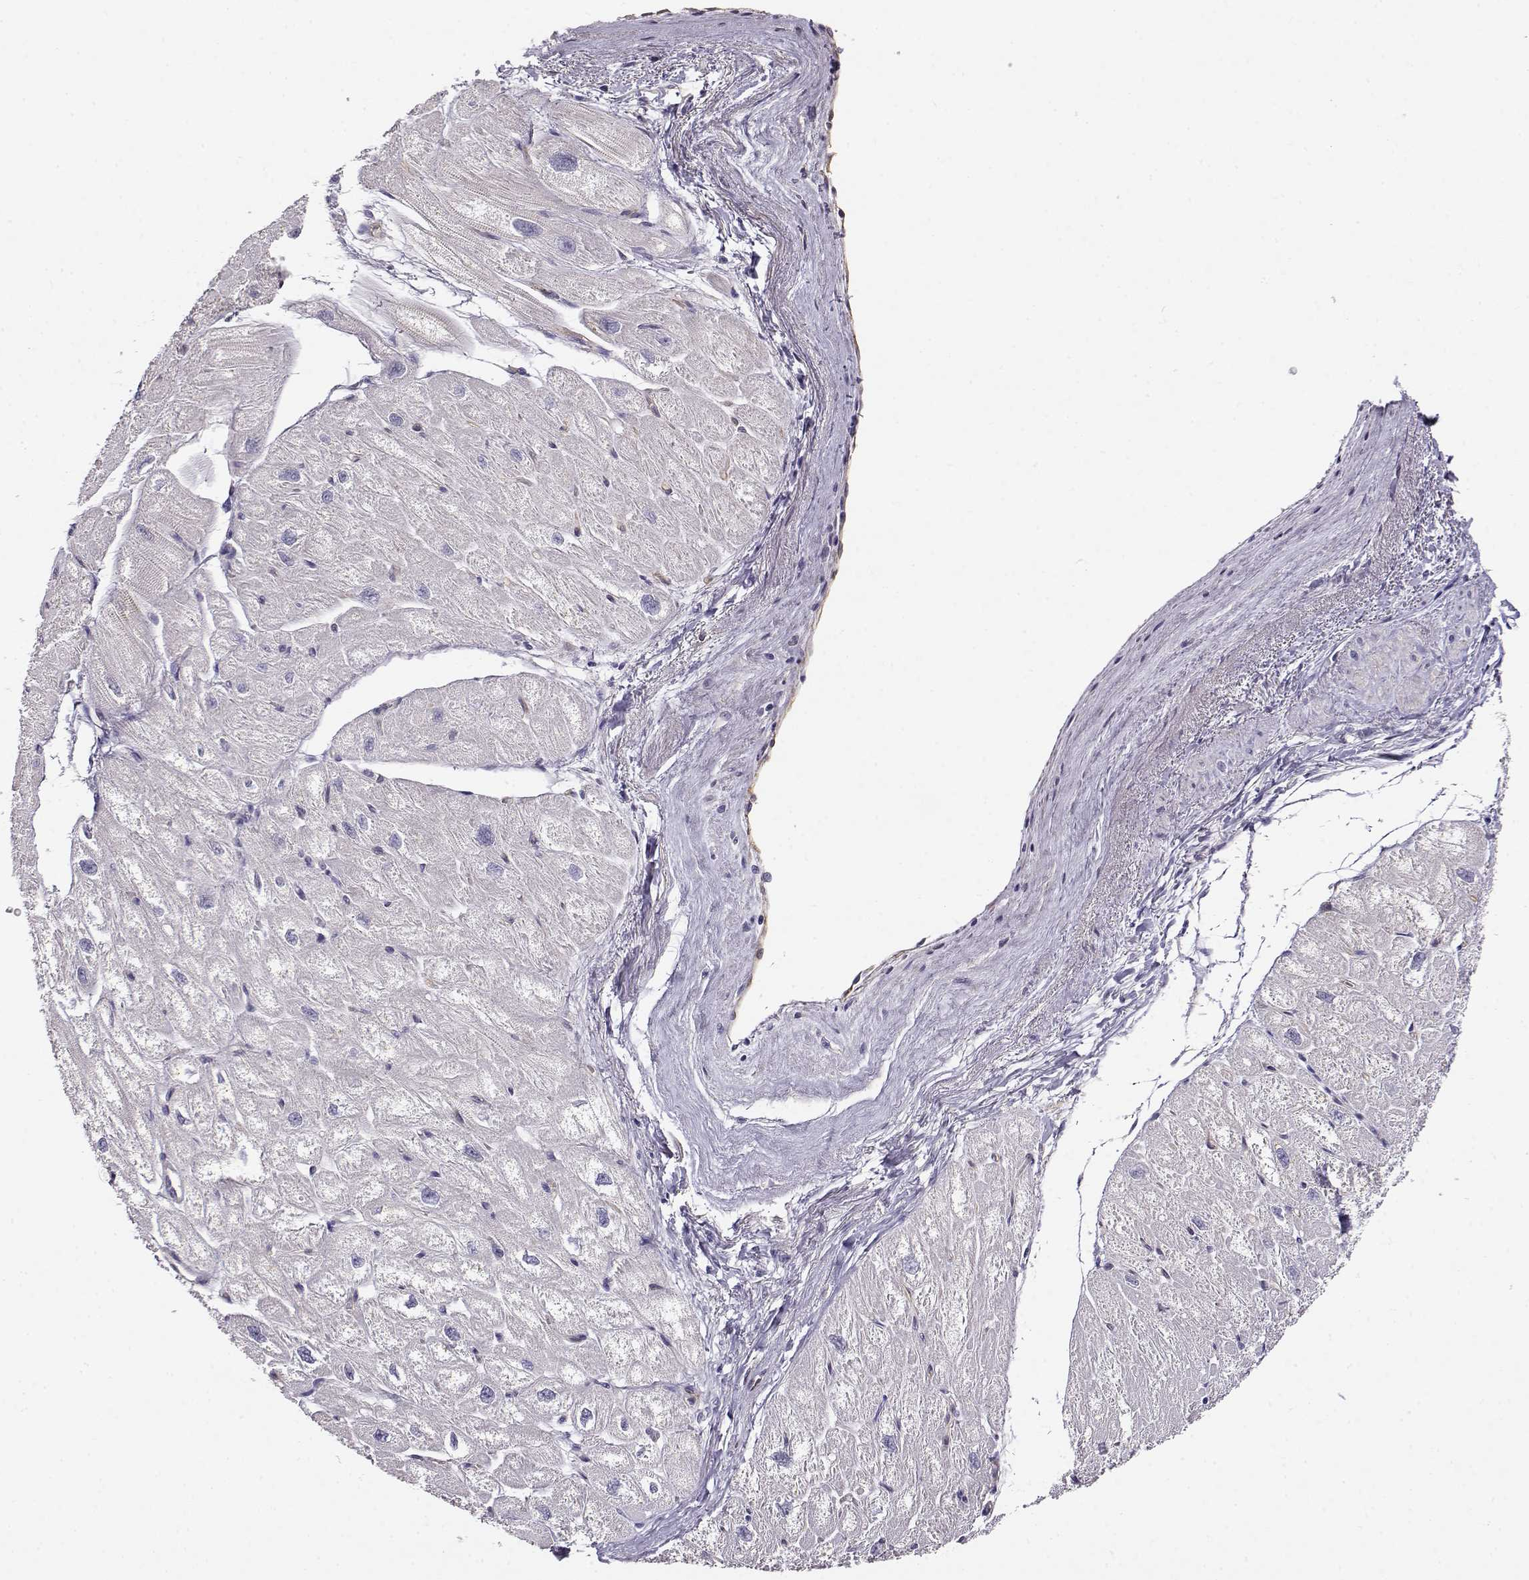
{"staining": {"intensity": "negative", "quantity": "none", "location": "none"}, "tissue": "heart muscle", "cell_type": "Cardiomyocytes", "image_type": "normal", "snomed": [{"axis": "morphology", "description": "Normal tissue, NOS"}, {"axis": "topography", "description": "Heart"}], "caption": "Photomicrograph shows no protein staining in cardiomyocytes of normal heart muscle. (Immunohistochemistry (ihc), brightfield microscopy, high magnification).", "gene": "ENDOU", "patient": {"sex": "male", "age": 61}}